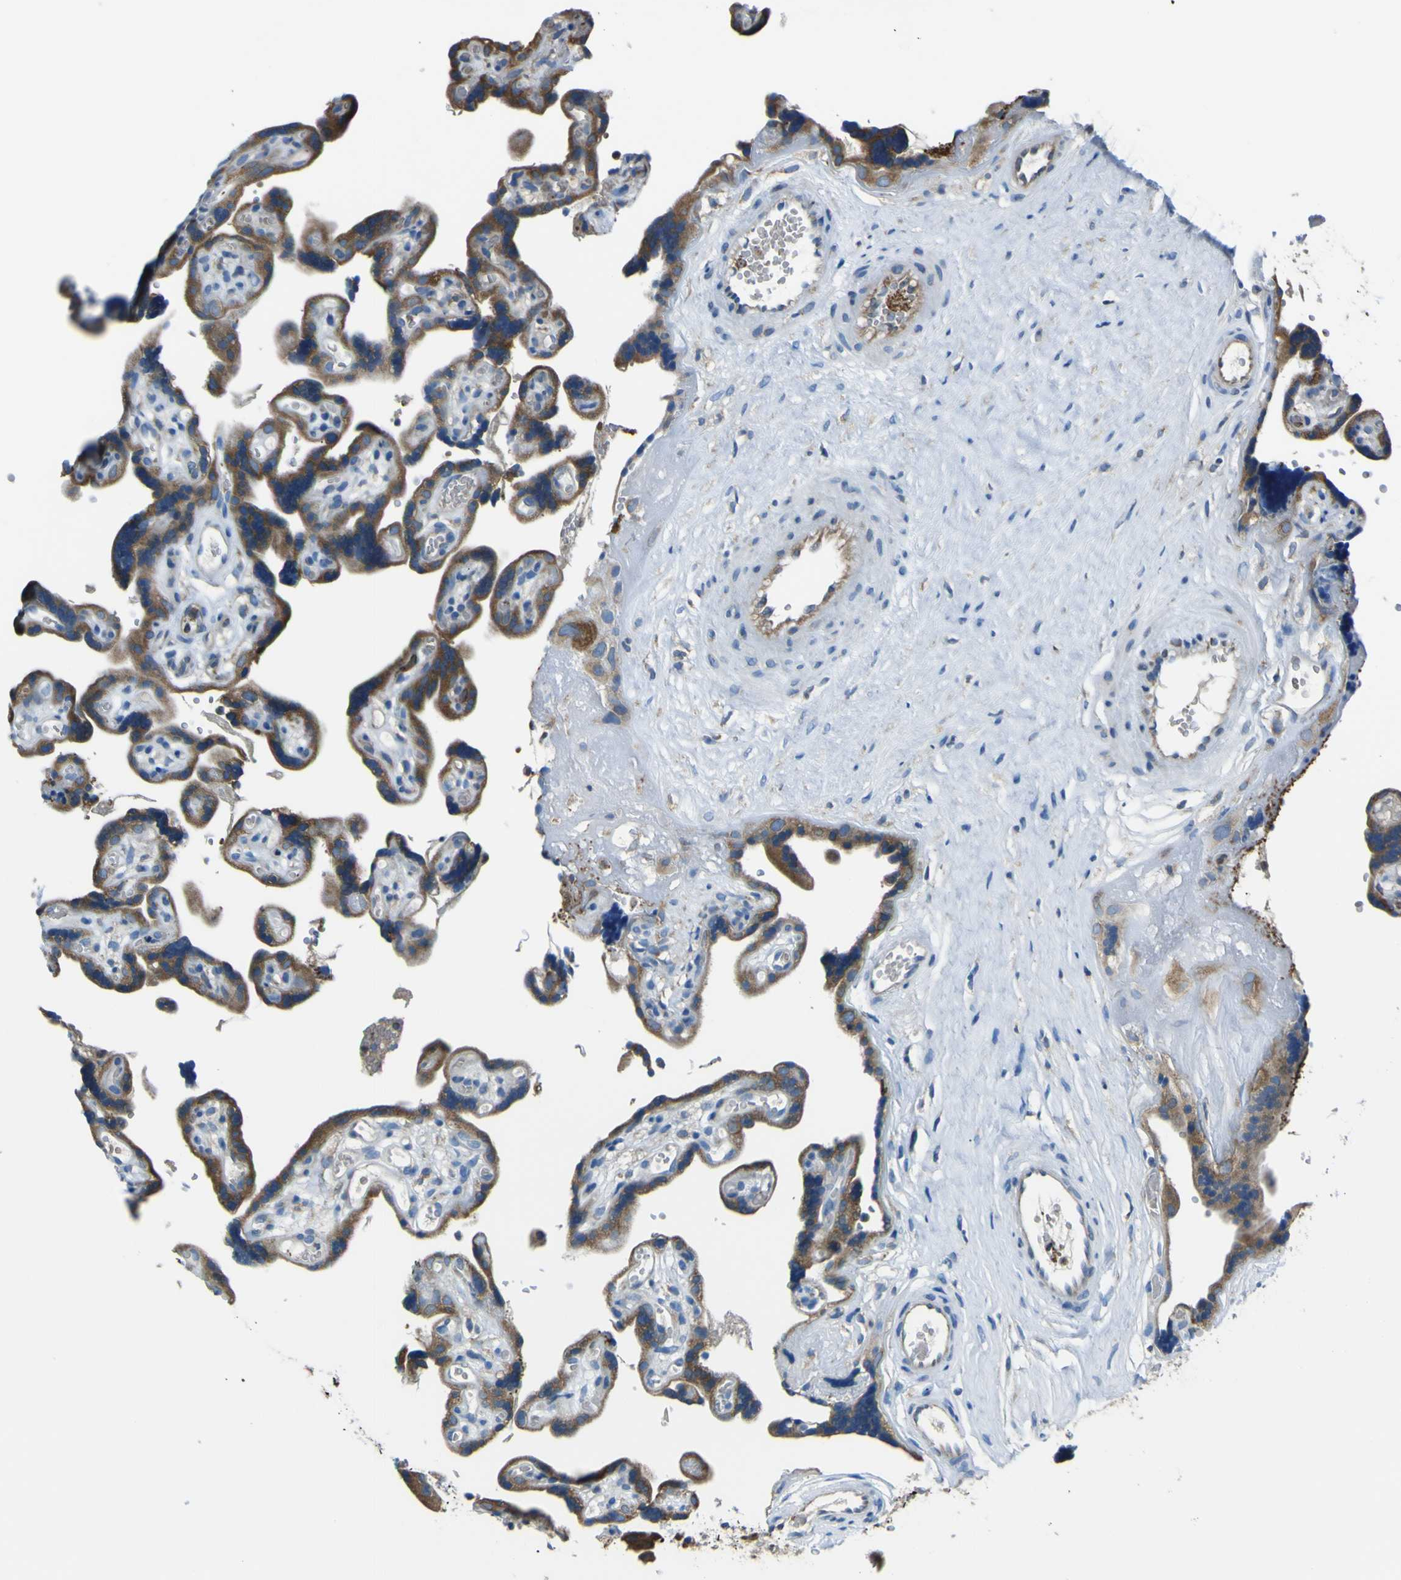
{"staining": {"intensity": "negative", "quantity": "none", "location": "none"}, "tissue": "placenta", "cell_type": "Decidual cells", "image_type": "normal", "snomed": [{"axis": "morphology", "description": "Normal tissue, NOS"}, {"axis": "topography", "description": "Placenta"}], "caption": "The photomicrograph demonstrates no significant positivity in decidual cells of placenta. The staining was performed using DAB to visualize the protein expression in brown, while the nuclei were stained in blue with hematoxylin (Magnification: 20x).", "gene": "STIM1", "patient": {"sex": "female", "age": 30}}